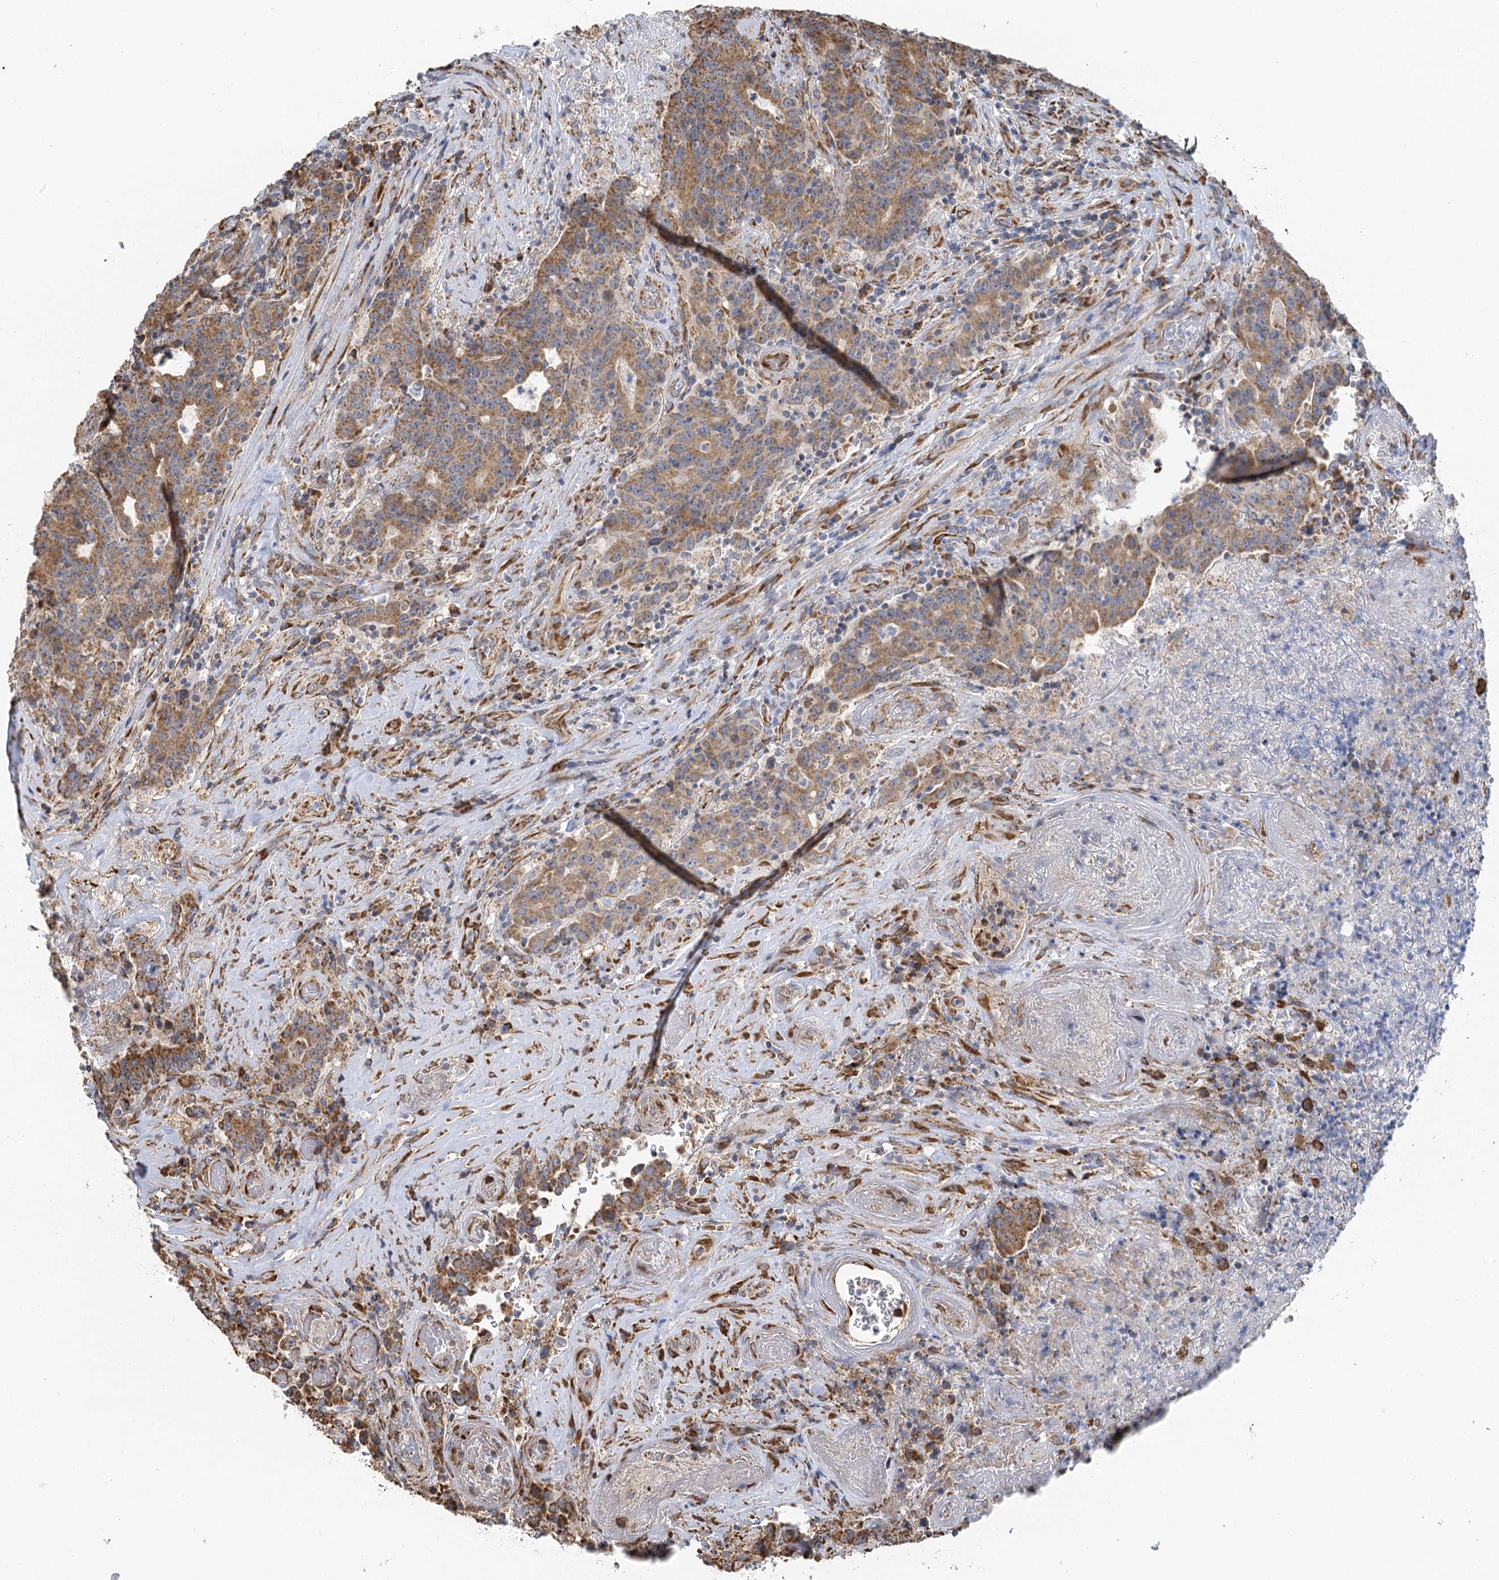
{"staining": {"intensity": "moderate", "quantity": ">75%", "location": "cytoplasmic/membranous"}, "tissue": "colorectal cancer", "cell_type": "Tumor cells", "image_type": "cancer", "snomed": [{"axis": "morphology", "description": "Adenocarcinoma, NOS"}, {"axis": "topography", "description": "Colon"}], "caption": "Moderate cytoplasmic/membranous expression is seen in about >75% of tumor cells in colorectal cancer (adenocarcinoma). Nuclei are stained in blue.", "gene": "IL11RA", "patient": {"sex": "female", "age": 75}}